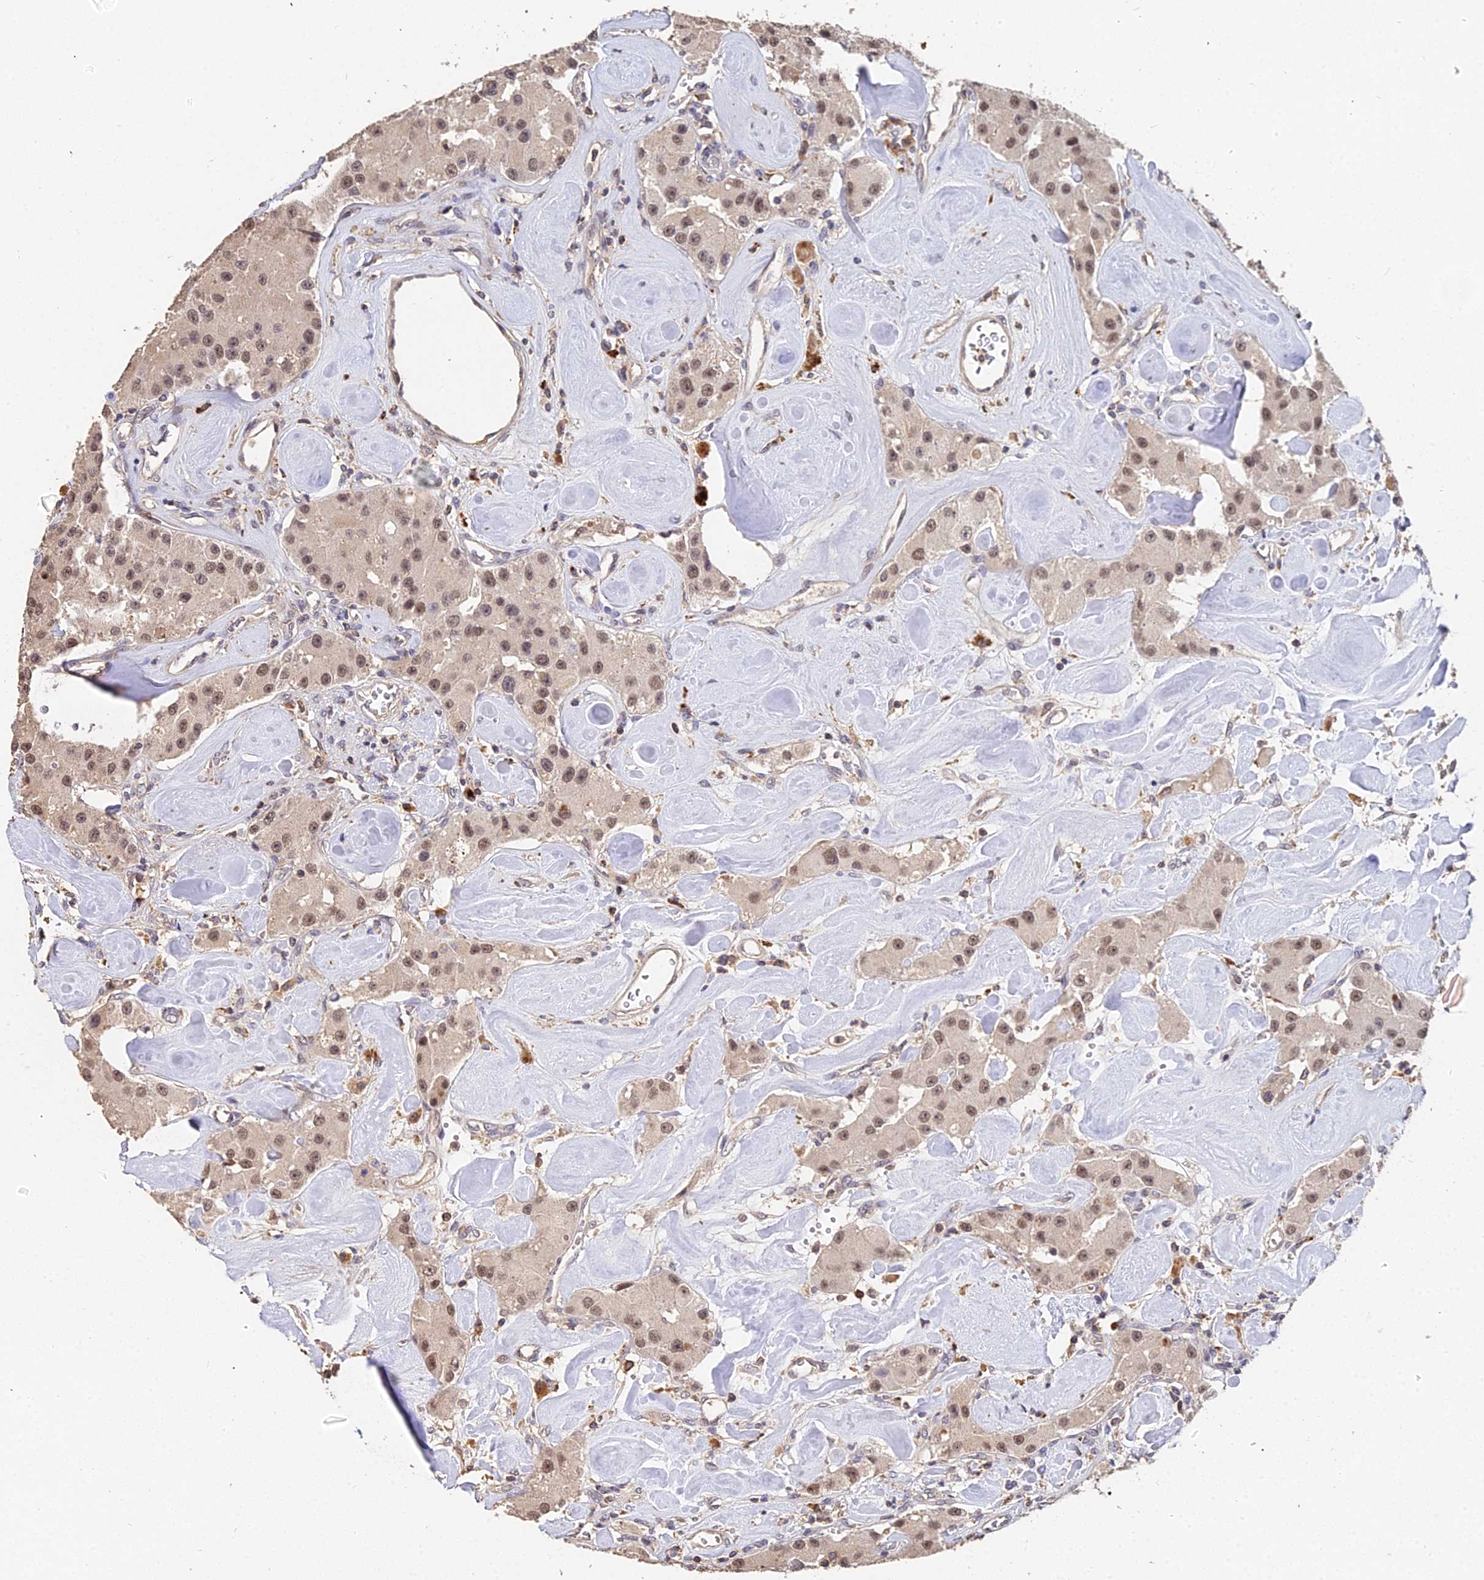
{"staining": {"intensity": "moderate", "quantity": ">75%", "location": "nuclear"}, "tissue": "carcinoid", "cell_type": "Tumor cells", "image_type": "cancer", "snomed": [{"axis": "morphology", "description": "Carcinoid, malignant, NOS"}, {"axis": "topography", "description": "Pancreas"}], "caption": "Immunohistochemistry of human carcinoid (malignant) exhibits medium levels of moderate nuclear expression in approximately >75% of tumor cells.", "gene": "LSM5", "patient": {"sex": "male", "age": 41}}